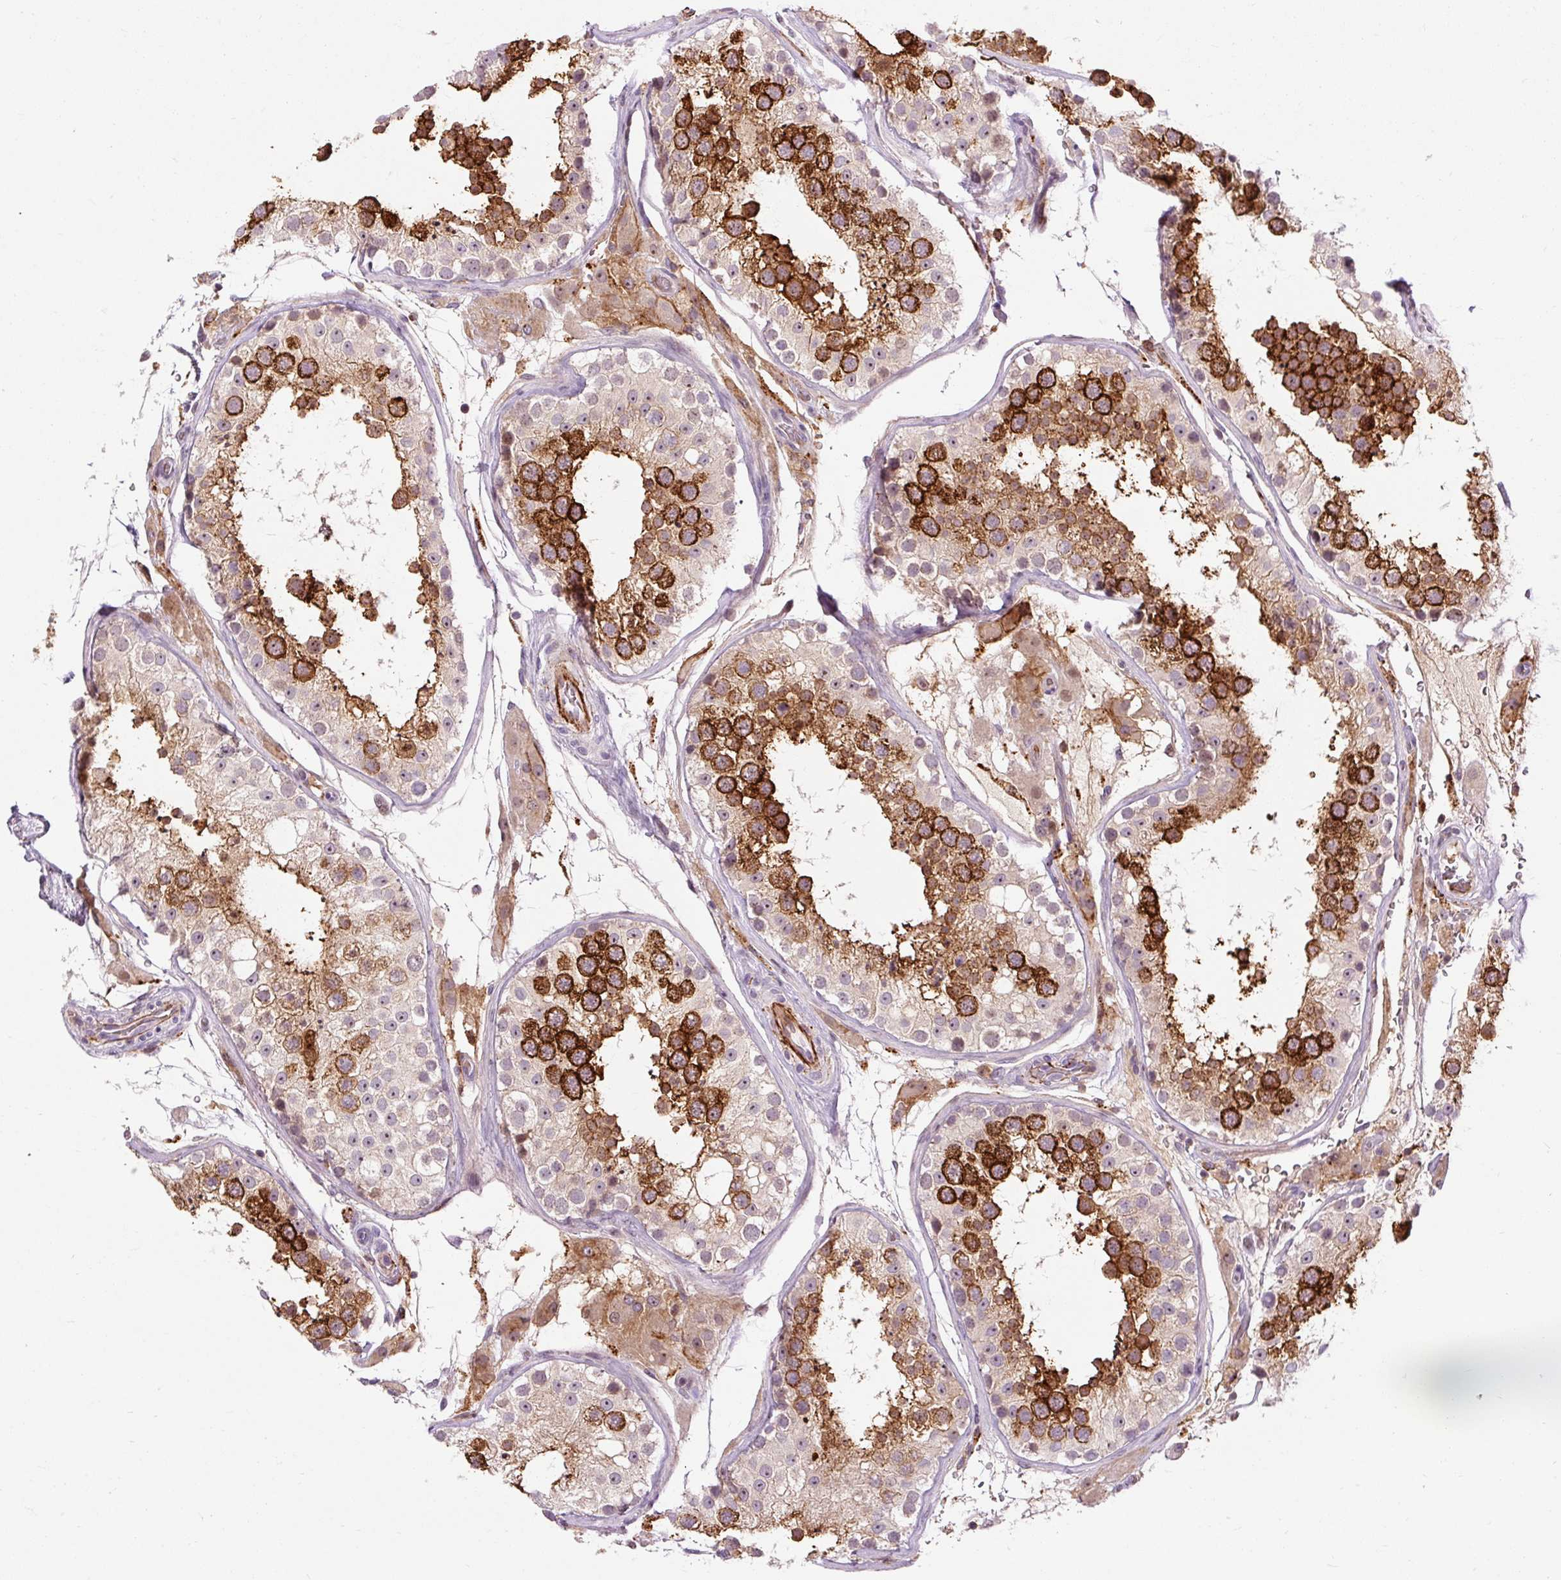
{"staining": {"intensity": "strong", "quantity": "25%-75%", "location": "cytoplasmic/membranous"}, "tissue": "testis", "cell_type": "Cells in seminiferous ducts", "image_type": "normal", "snomed": [{"axis": "morphology", "description": "Normal tissue, NOS"}, {"axis": "topography", "description": "Testis"}], "caption": "Testis stained with DAB (3,3'-diaminobenzidine) immunohistochemistry (IHC) shows high levels of strong cytoplasmic/membranous staining in approximately 25%-75% of cells in seminiferous ducts.", "gene": "CEBPZ", "patient": {"sex": "male", "age": 26}}